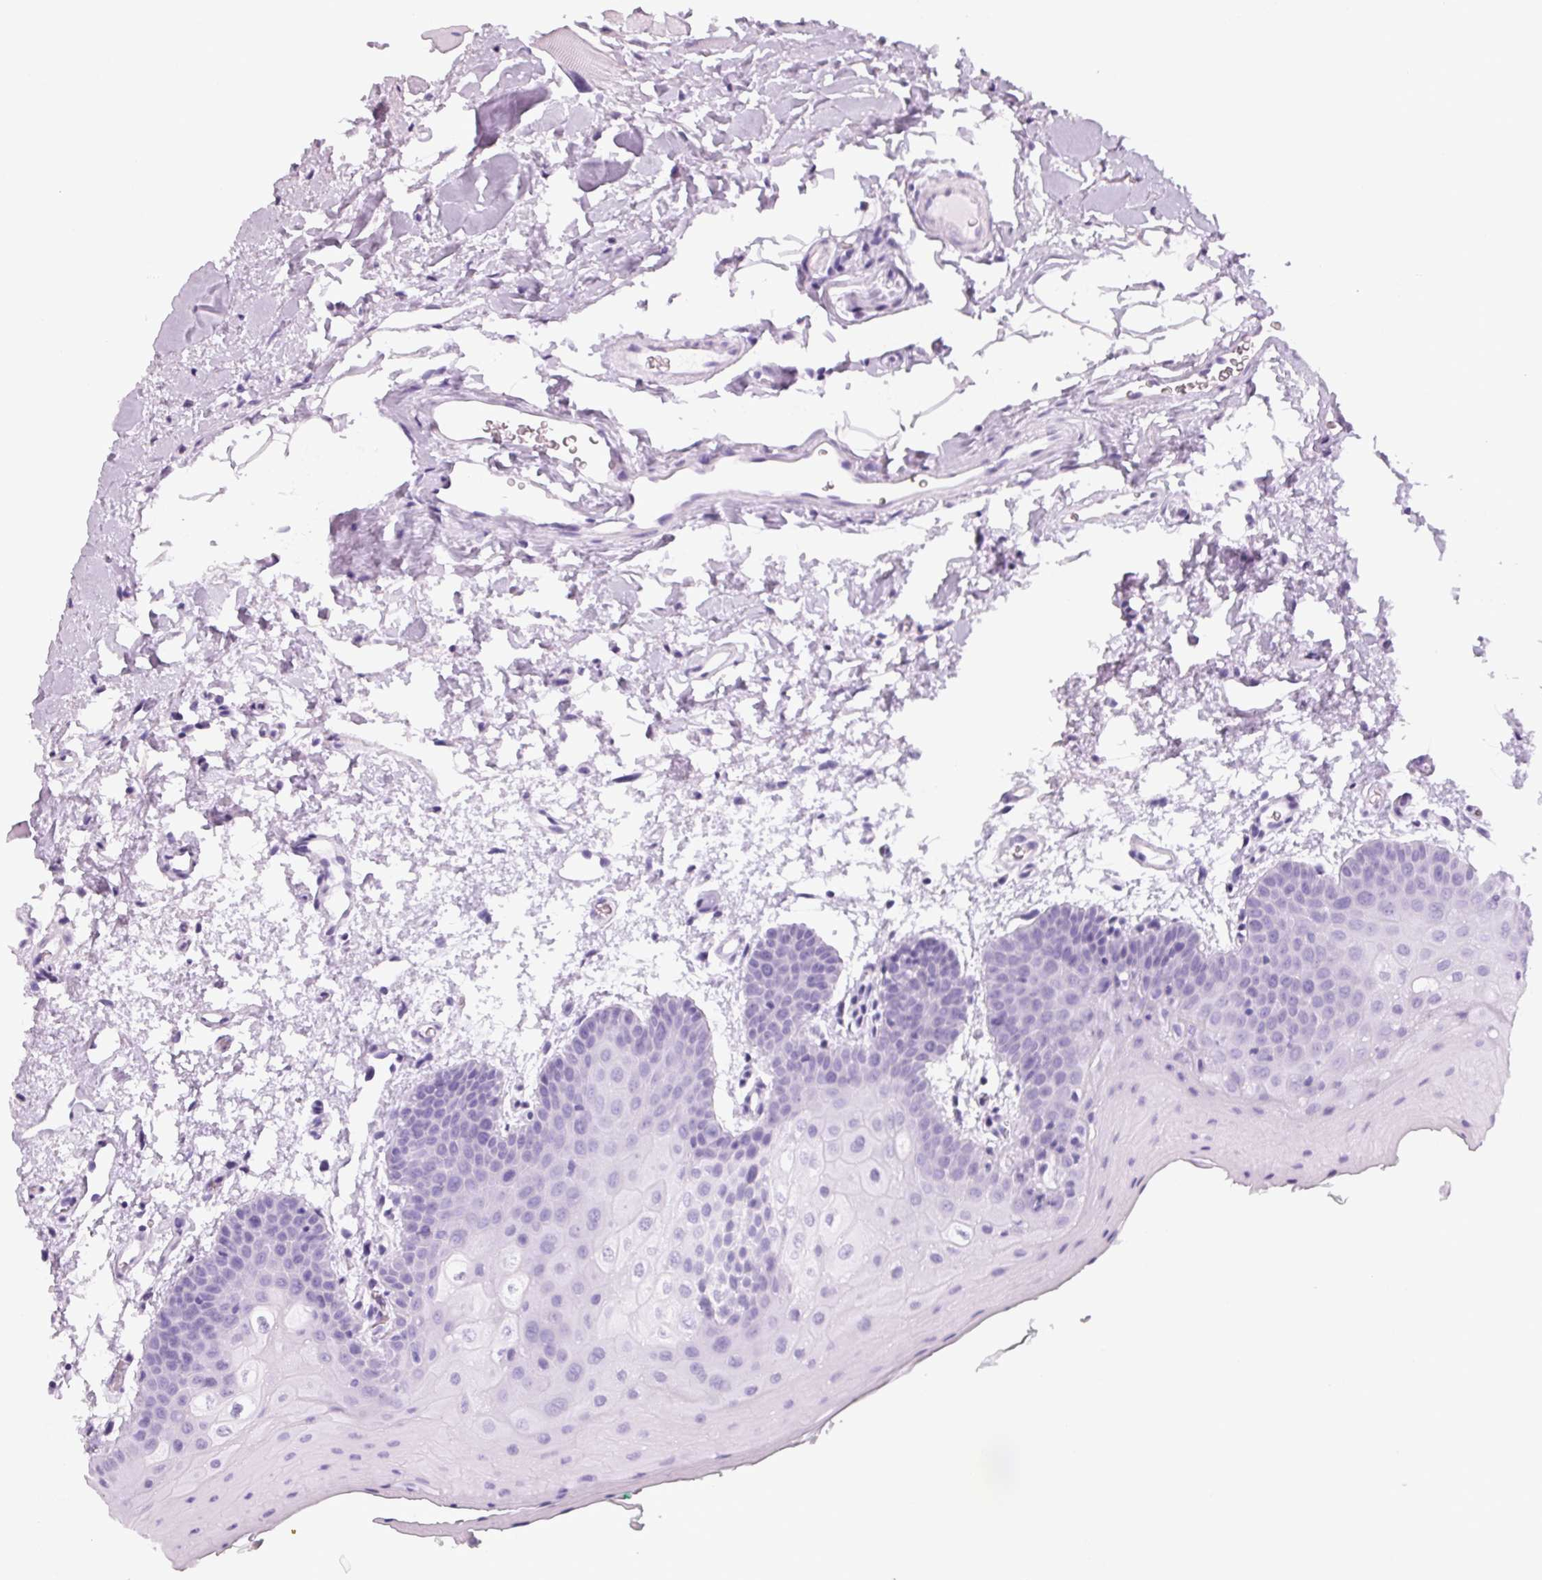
{"staining": {"intensity": "negative", "quantity": "none", "location": "none"}, "tissue": "oral mucosa", "cell_type": "Squamous epithelial cells", "image_type": "normal", "snomed": [{"axis": "morphology", "description": "Normal tissue, NOS"}, {"axis": "morphology", "description": "Squamous cell carcinoma, NOS"}, {"axis": "topography", "description": "Oral tissue"}, {"axis": "topography", "description": "Head-Neck"}], "caption": "Immunohistochemistry (IHC) of benign human oral mucosa displays no expression in squamous epithelial cells.", "gene": "ADAM20", "patient": {"sex": "female", "age": 50}}